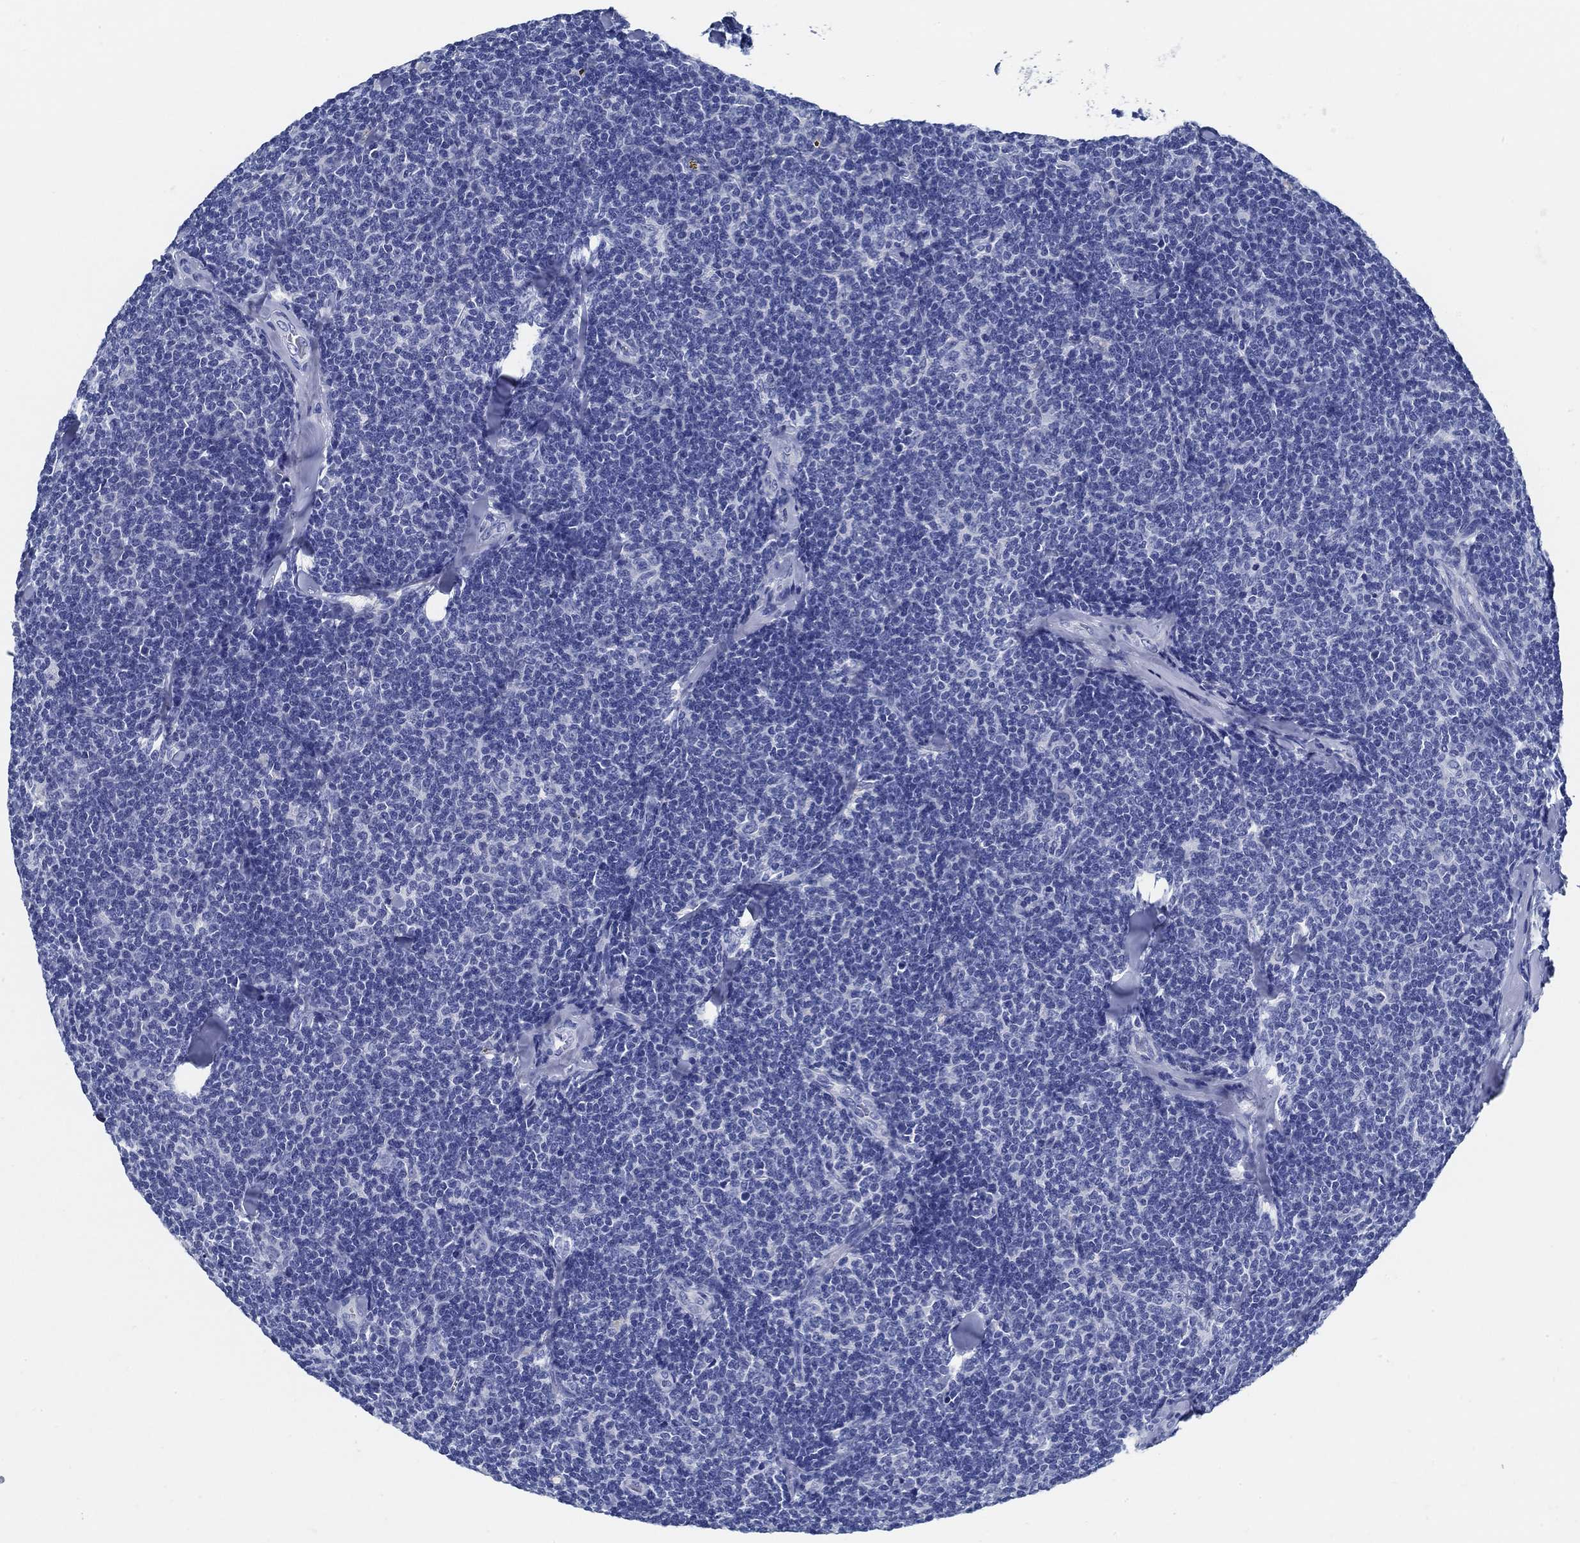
{"staining": {"intensity": "negative", "quantity": "none", "location": "none"}, "tissue": "lymphoma", "cell_type": "Tumor cells", "image_type": "cancer", "snomed": [{"axis": "morphology", "description": "Malignant lymphoma, non-Hodgkin's type, Low grade"}, {"axis": "topography", "description": "Lymph node"}], "caption": "Protein analysis of lymphoma reveals no significant staining in tumor cells. Nuclei are stained in blue.", "gene": "SLC45A1", "patient": {"sex": "female", "age": 56}}